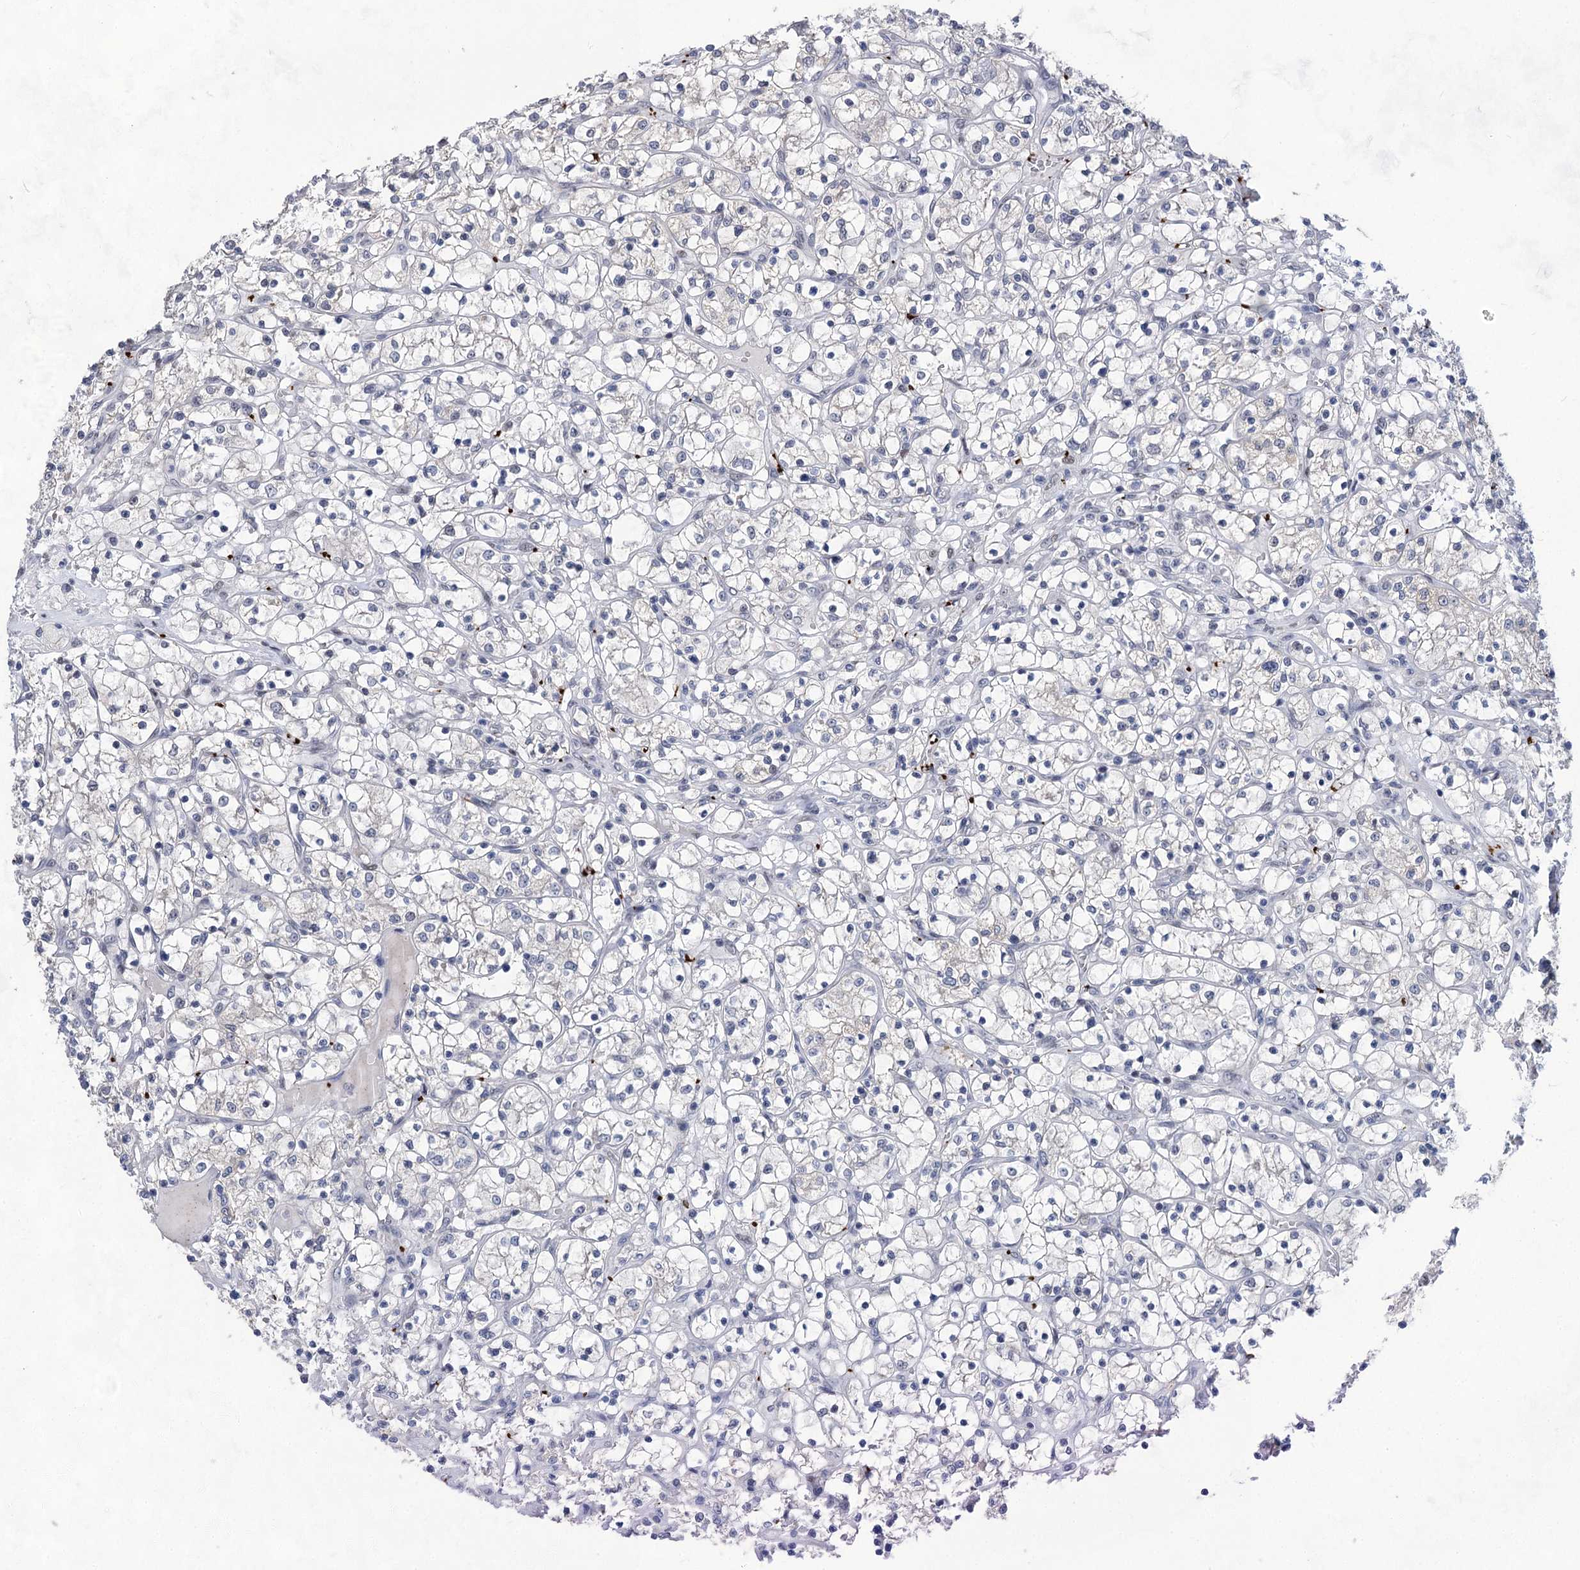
{"staining": {"intensity": "negative", "quantity": "none", "location": "none"}, "tissue": "renal cancer", "cell_type": "Tumor cells", "image_type": "cancer", "snomed": [{"axis": "morphology", "description": "Adenocarcinoma, NOS"}, {"axis": "topography", "description": "Kidney"}], "caption": "This is an immunohistochemistry image of human renal cancer (adenocarcinoma). There is no expression in tumor cells.", "gene": "MON2", "patient": {"sex": "female", "age": 69}}